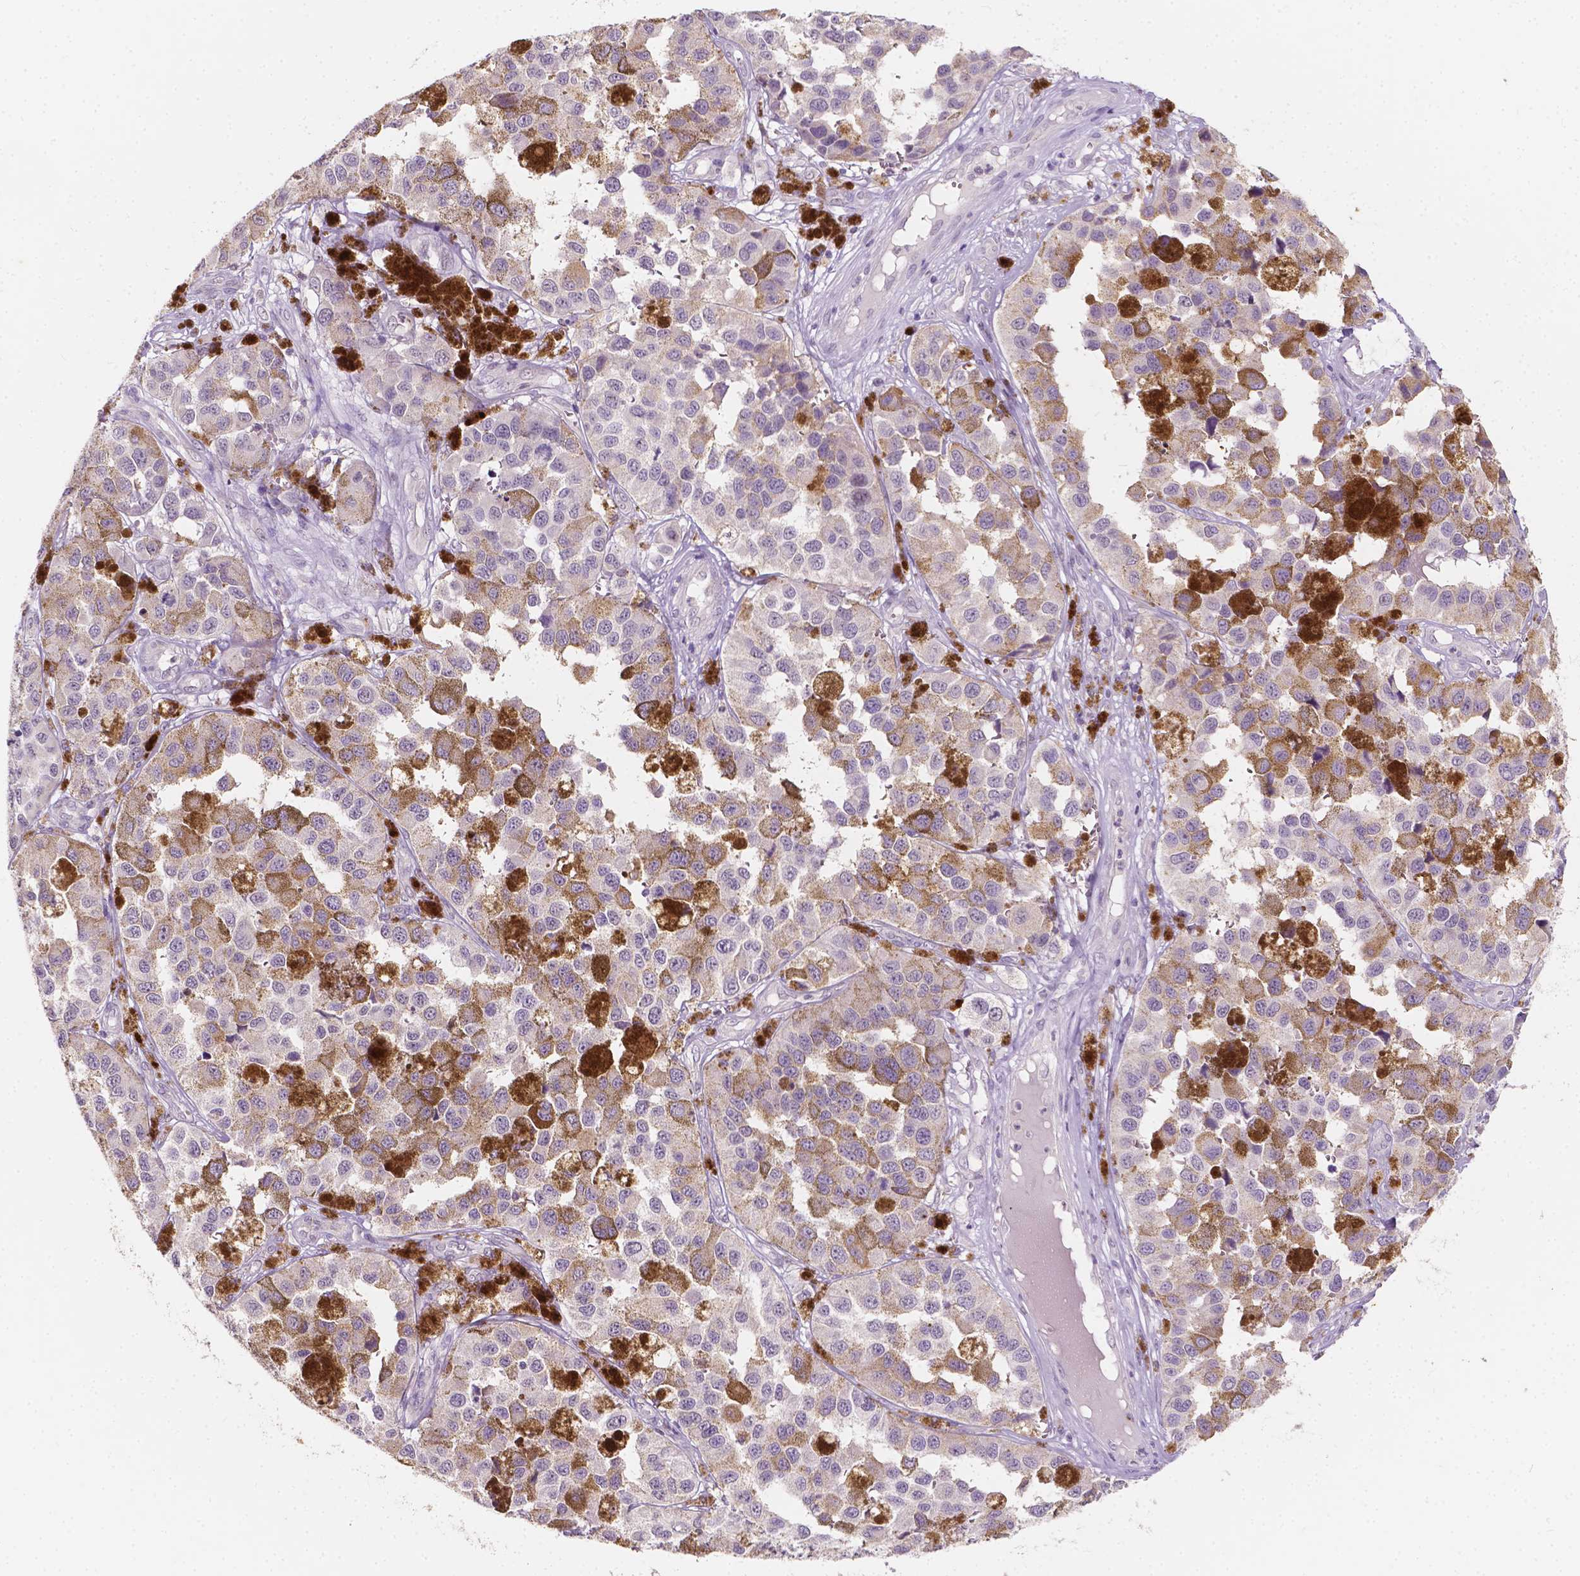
{"staining": {"intensity": "negative", "quantity": "none", "location": "none"}, "tissue": "melanoma", "cell_type": "Tumor cells", "image_type": "cancer", "snomed": [{"axis": "morphology", "description": "Malignant melanoma, NOS"}, {"axis": "topography", "description": "Skin"}], "caption": "The photomicrograph demonstrates no staining of tumor cells in malignant melanoma. The staining is performed using DAB brown chromogen with nuclei counter-stained in using hematoxylin.", "gene": "SIRT2", "patient": {"sex": "female", "age": 58}}